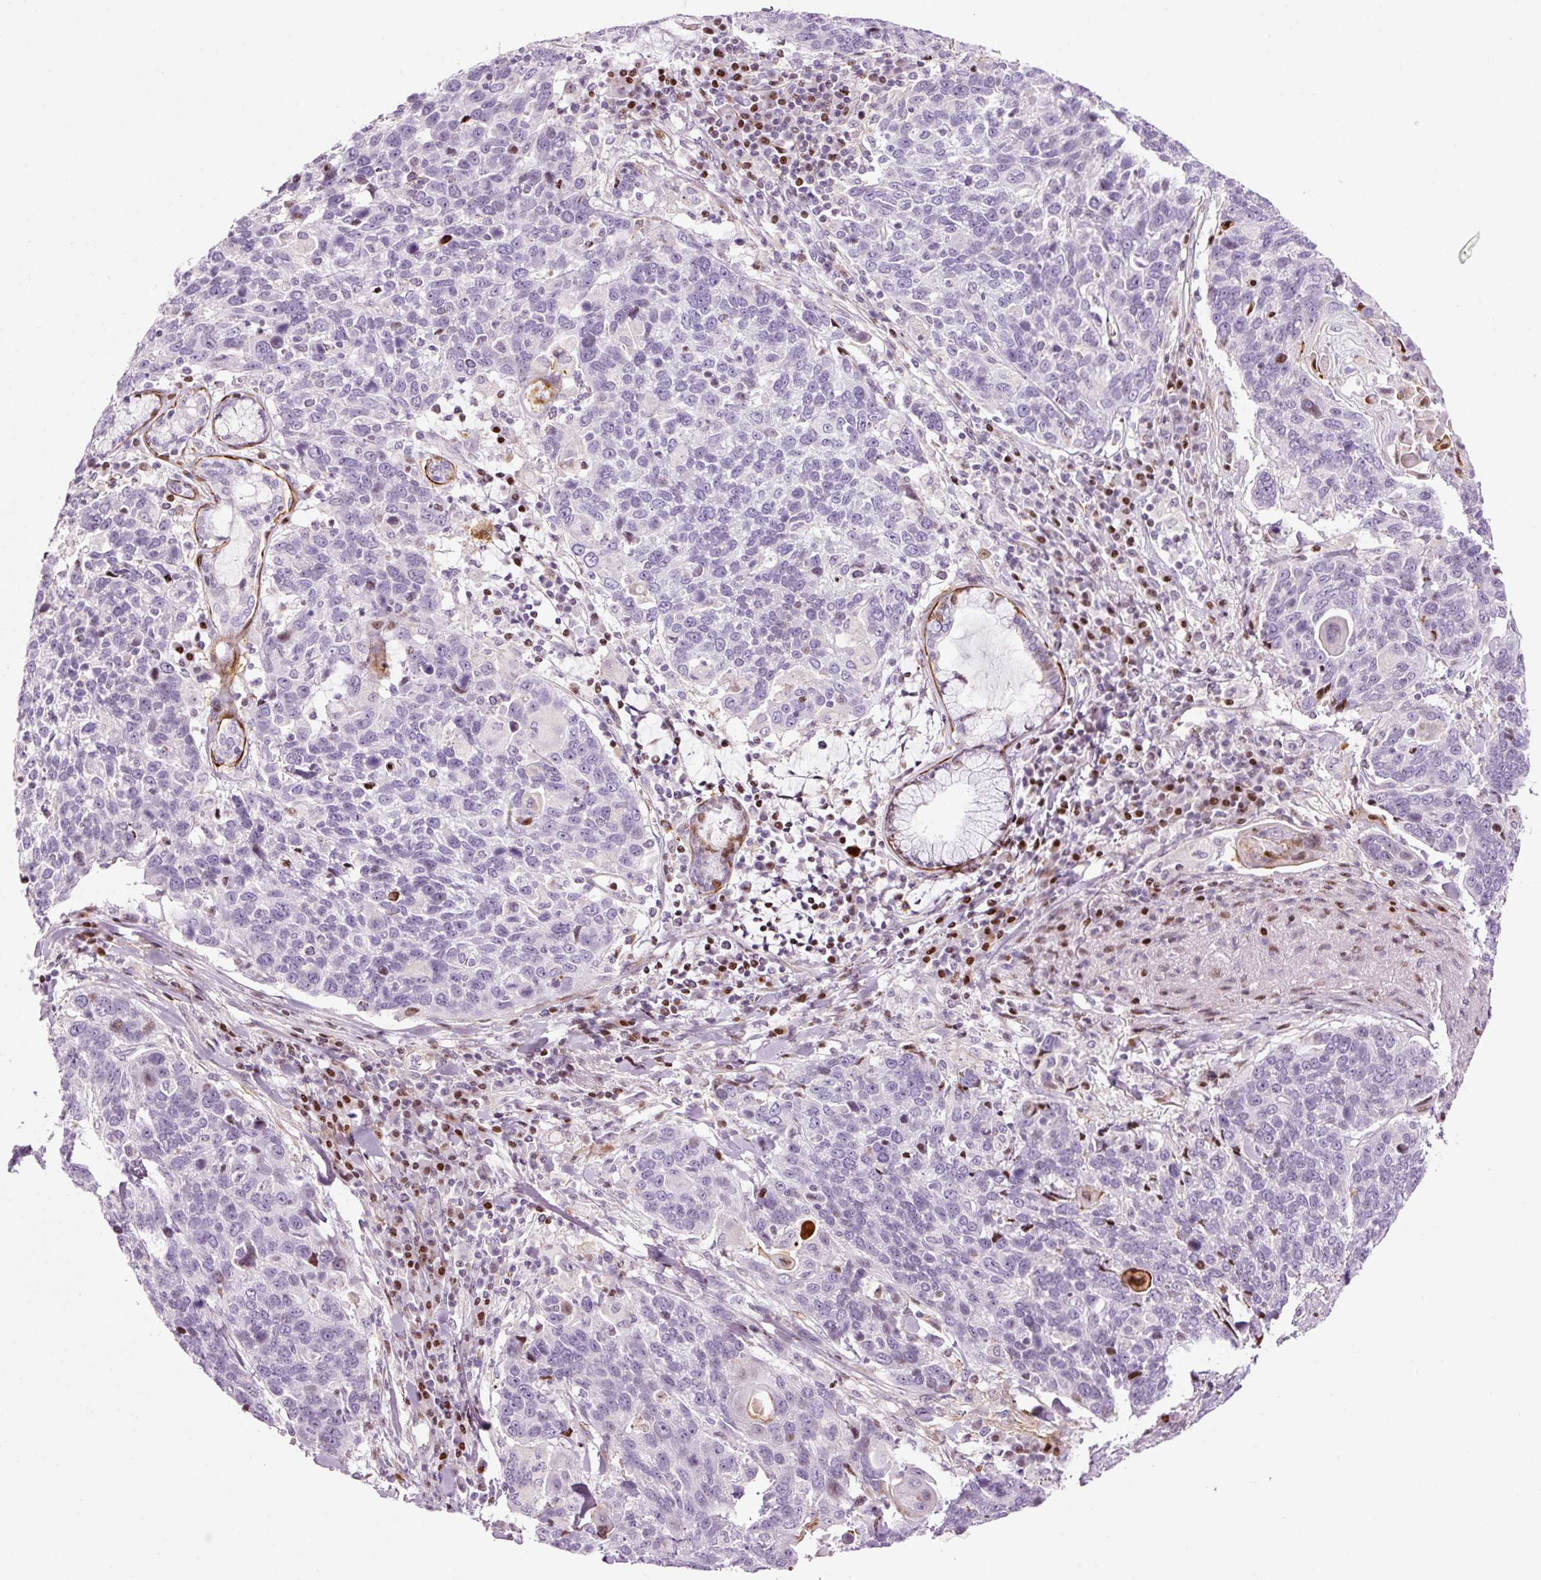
{"staining": {"intensity": "moderate", "quantity": "<25%", "location": "nuclear"}, "tissue": "lung cancer", "cell_type": "Tumor cells", "image_type": "cancer", "snomed": [{"axis": "morphology", "description": "Squamous cell carcinoma, NOS"}, {"axis": "topography", "description": "Lung"}], "caption": "A high-resolution micrograph shows immunohistochemistry staining of lung squamous cell carcinoma, which displays moderate nuclear staining in about <25% of tumor cells. (Stains: DAB in brown, nuclei in blue, Microscopy: brightfield microscopy at high magnification).", "gene": "ANKRD20A1", "patient": {"sex": "male", "age": 66}}